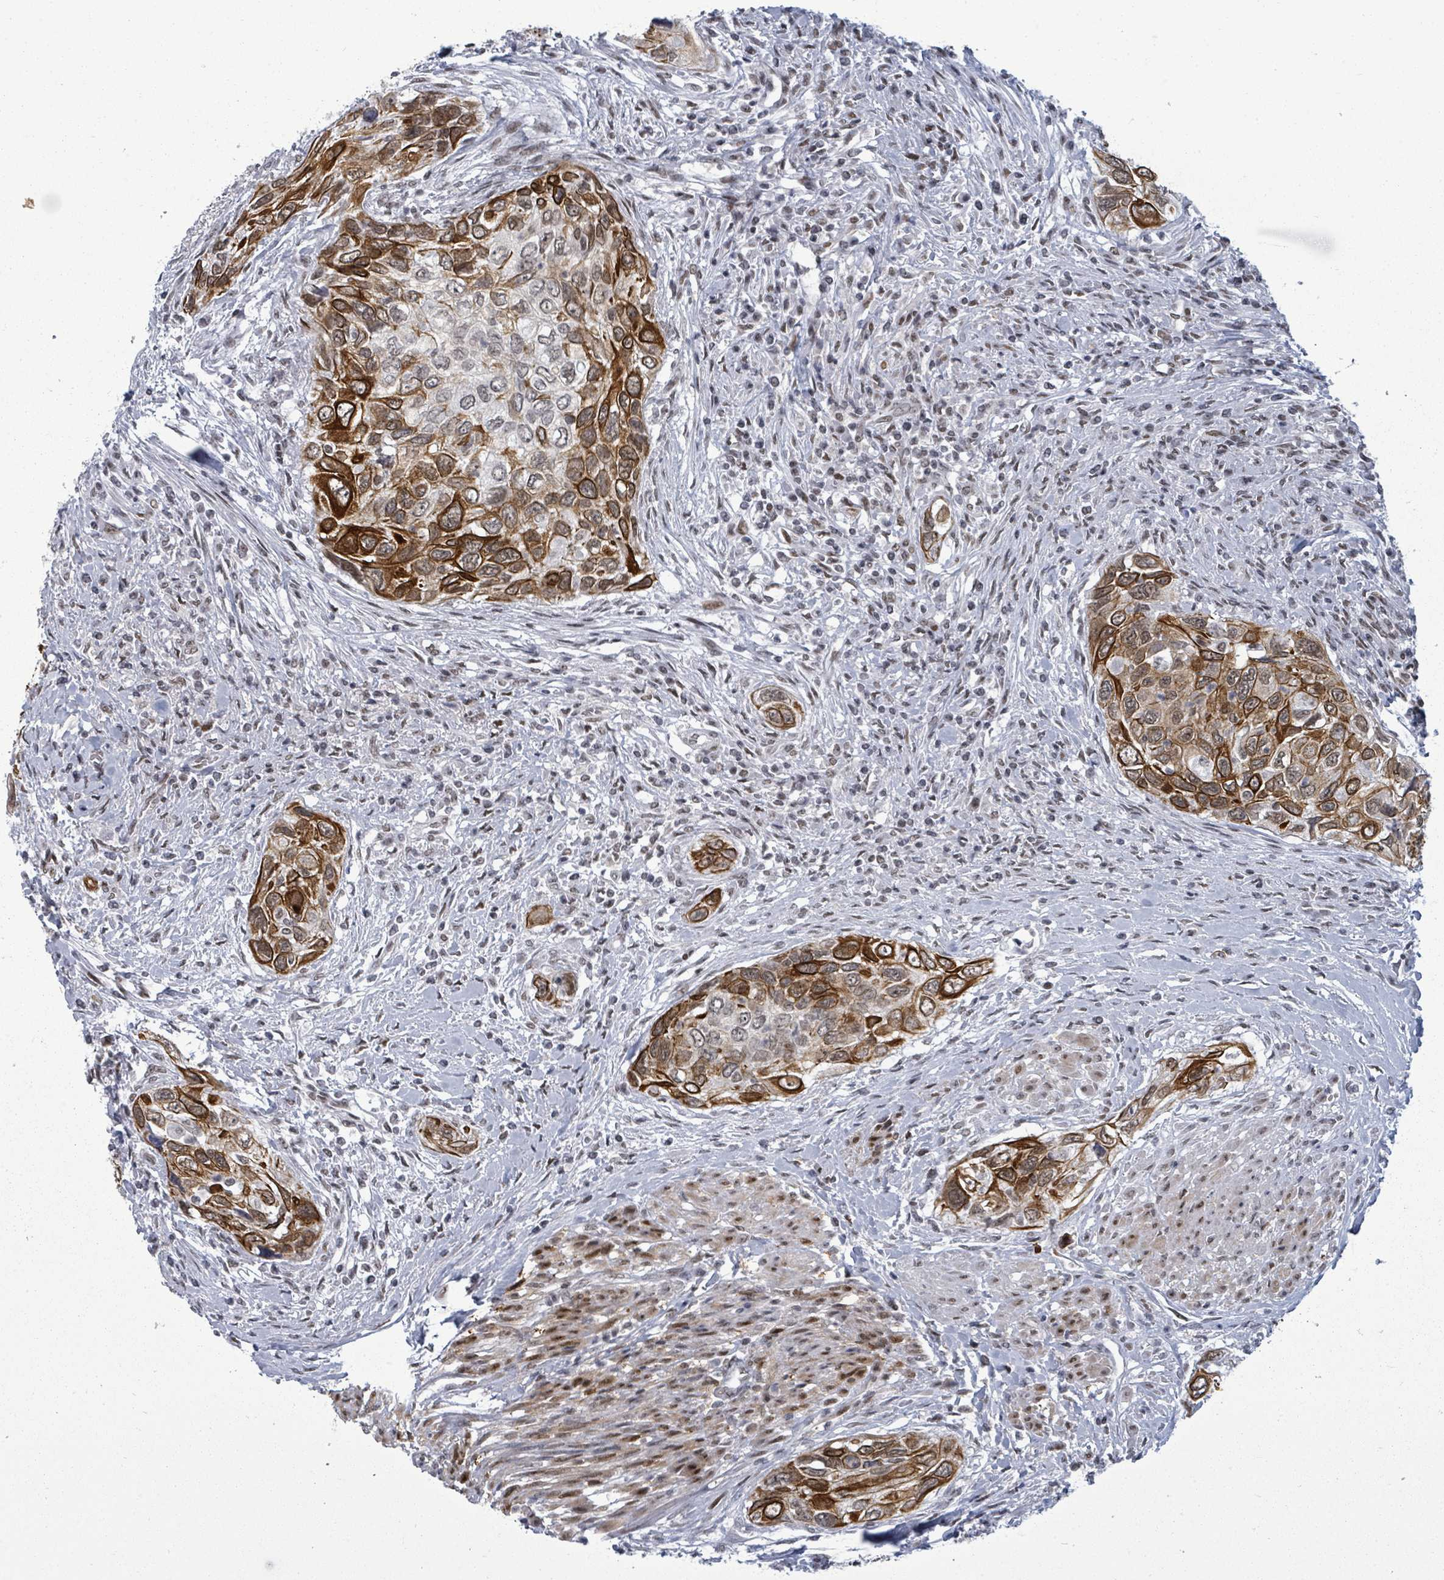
{"staining": {"intensity": "strong", "quantity": "25%-75%", "location": "cytoplasmic/membranous"}, "tissue": "urothelial cancer", "cell_type": "Tumor cells", "image_type": "cancer", "snomed": [{"axis": "morphology", "description": "Urothelial carcinoma, High grade"}, {"axis": "topography", "description": "Urinary bladder"}], "caption": "Immunohistochemical staining of urothelial carcinoma (high-grade) exhibits high levels of strong cytoplasmic/membranous protein expression in about 25%-75% of tumor cells. Ihc stains the protein in brown and the nuclei are stained blue.", "gene": "ERCC5", "patient": {"sex": "female", "age": 60}}